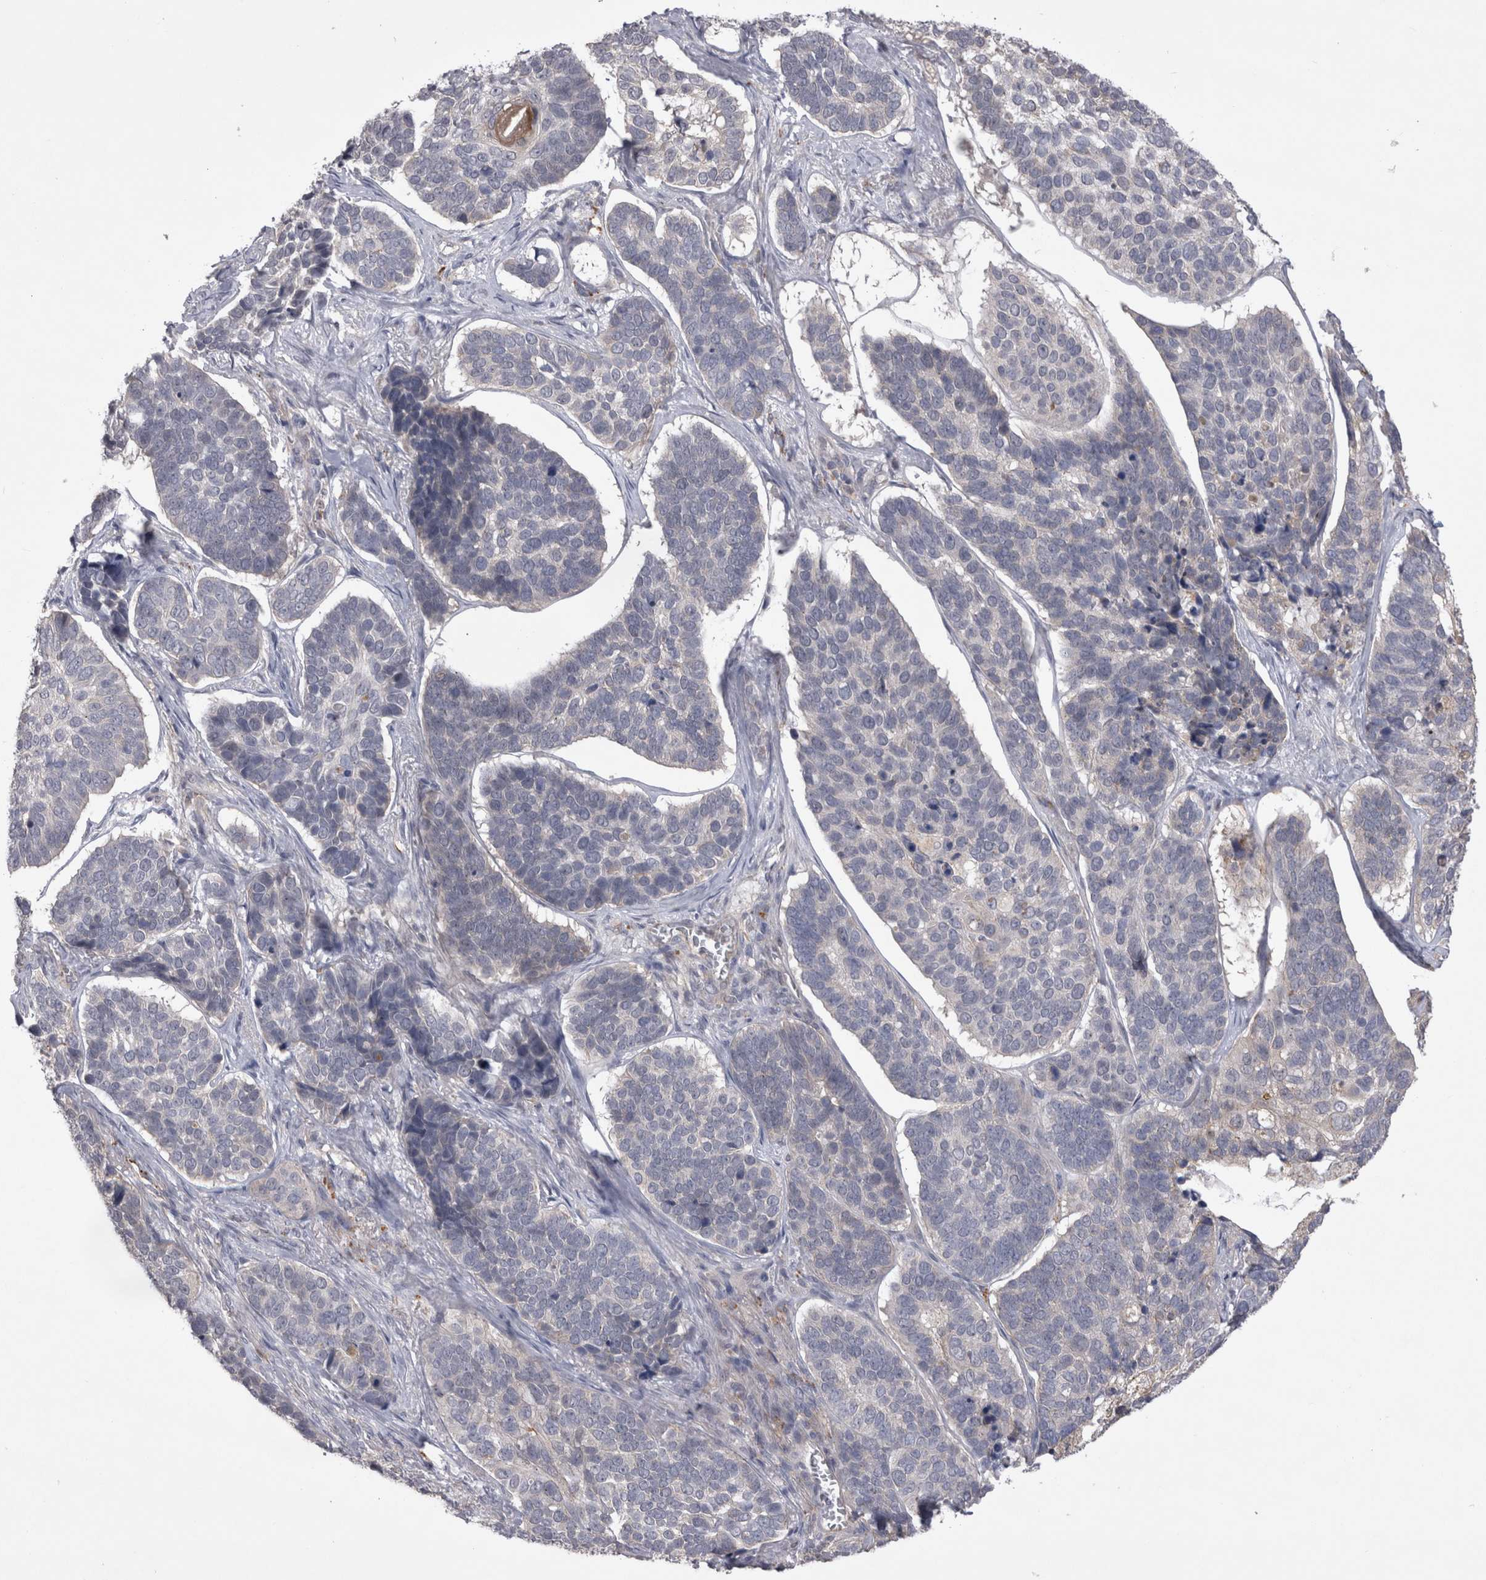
{"staining": {"intensity": "negative", "quantity": "none", "location": "none"}, "tissue": "skin cancer", "cell_type": "Tumor cells", "image_type": "cancer", "snomed": [{"axis": "morphology", "description": "Basal cell carcinoma"}, {"axis": "topography", "description": "Skin"}], "caption": "DAB immunohistochemical staining of human skin basal cell carcinoma shows no significant expression in tumor cells.", "gene": "CTBS", "patient": {"sex": "male", "age": 62}}